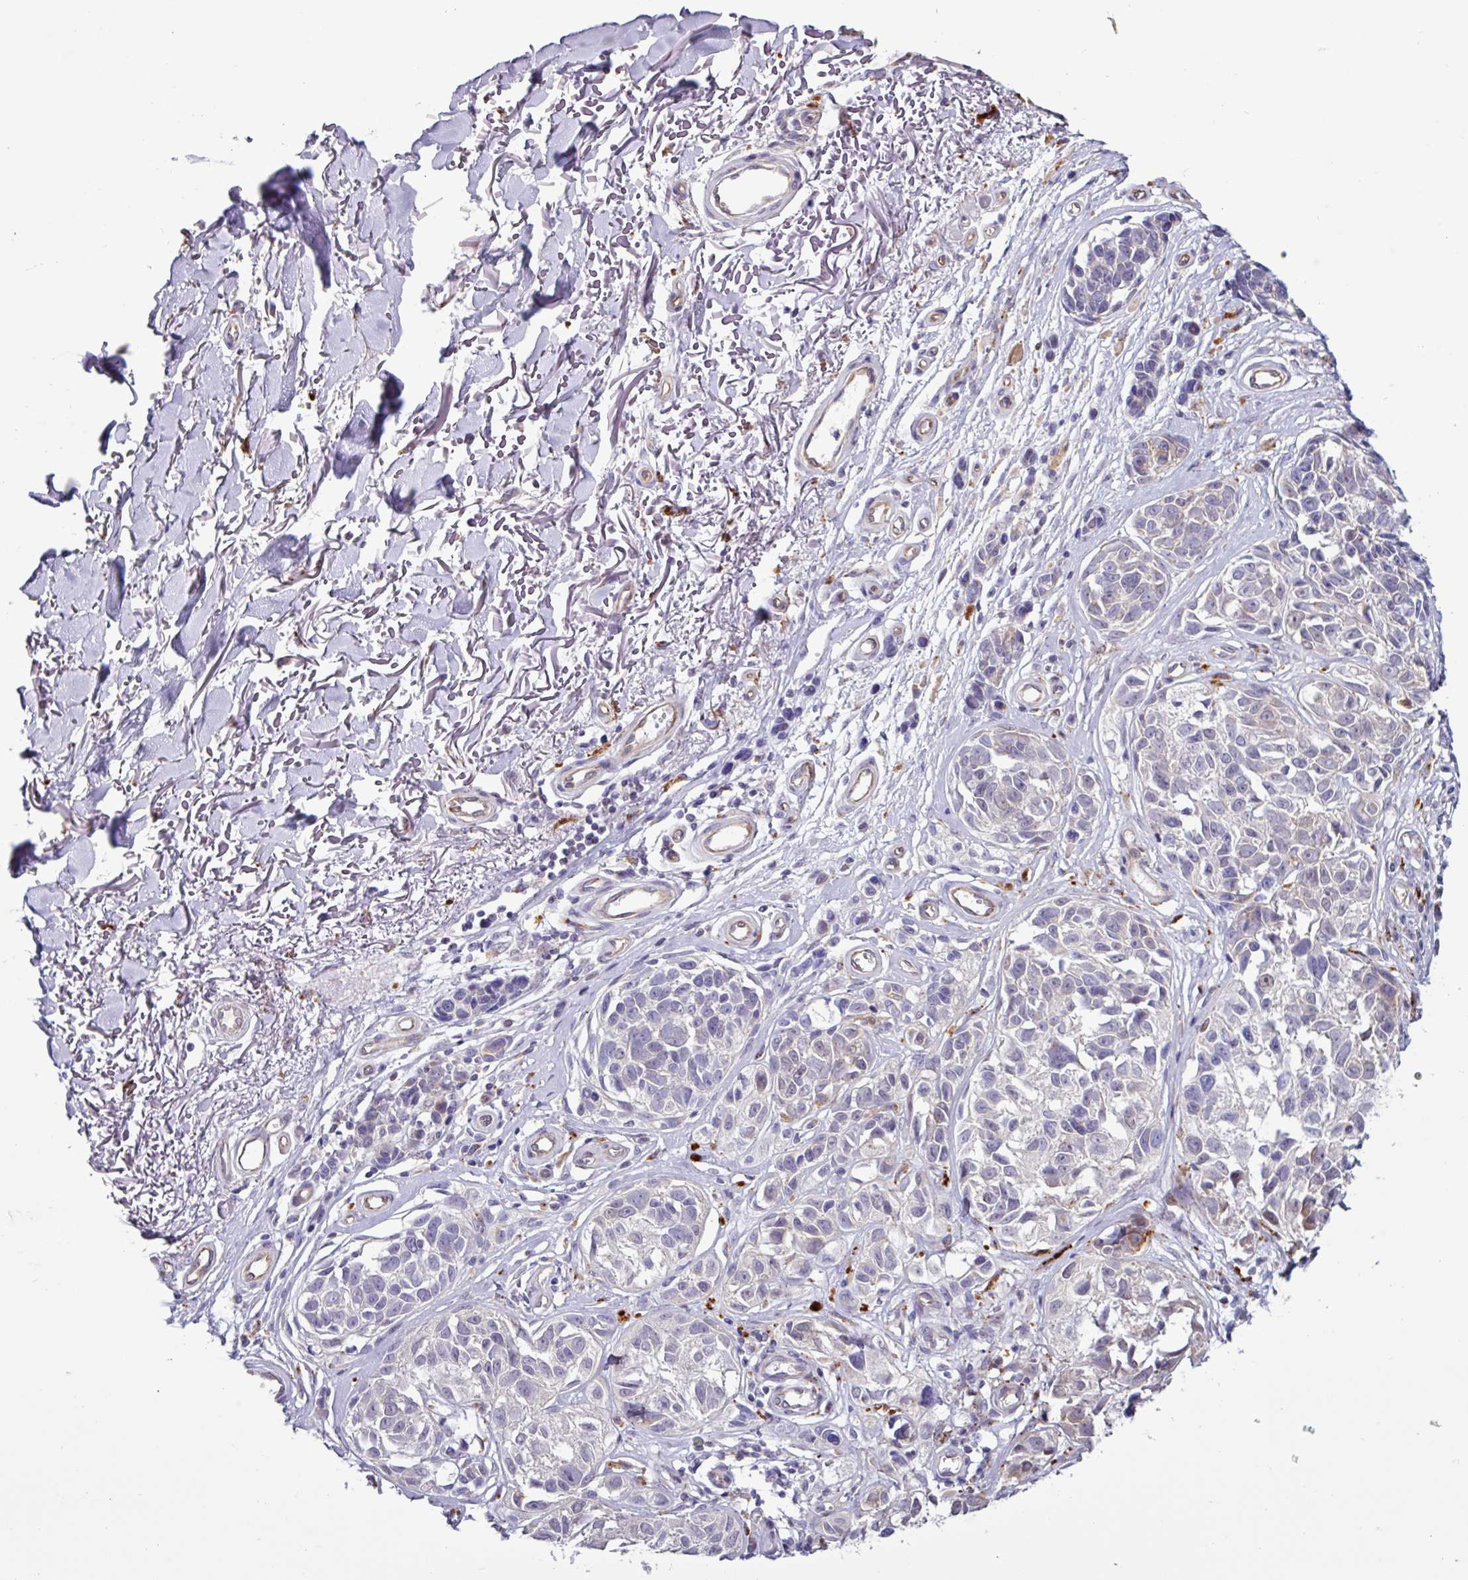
{"staining": {"intensity": "weak", "quantity": "<25%", "location": "cytoplasmic/membranous"}, "tissue": "melanoma", "cell_type": "Tumor cells", "image_type": "cancer", "snomed": [{"axis": "morphology", "description": "Malignant melanoma, NOS"}, {"axis": "topography", "description": "Skin"}], "caption": "Human melanoma stained for a protein using IHC reveals no positivity in tumor cells.", "gene": "AMIGO2", "patient": {"sex": "male", "age": 73}}